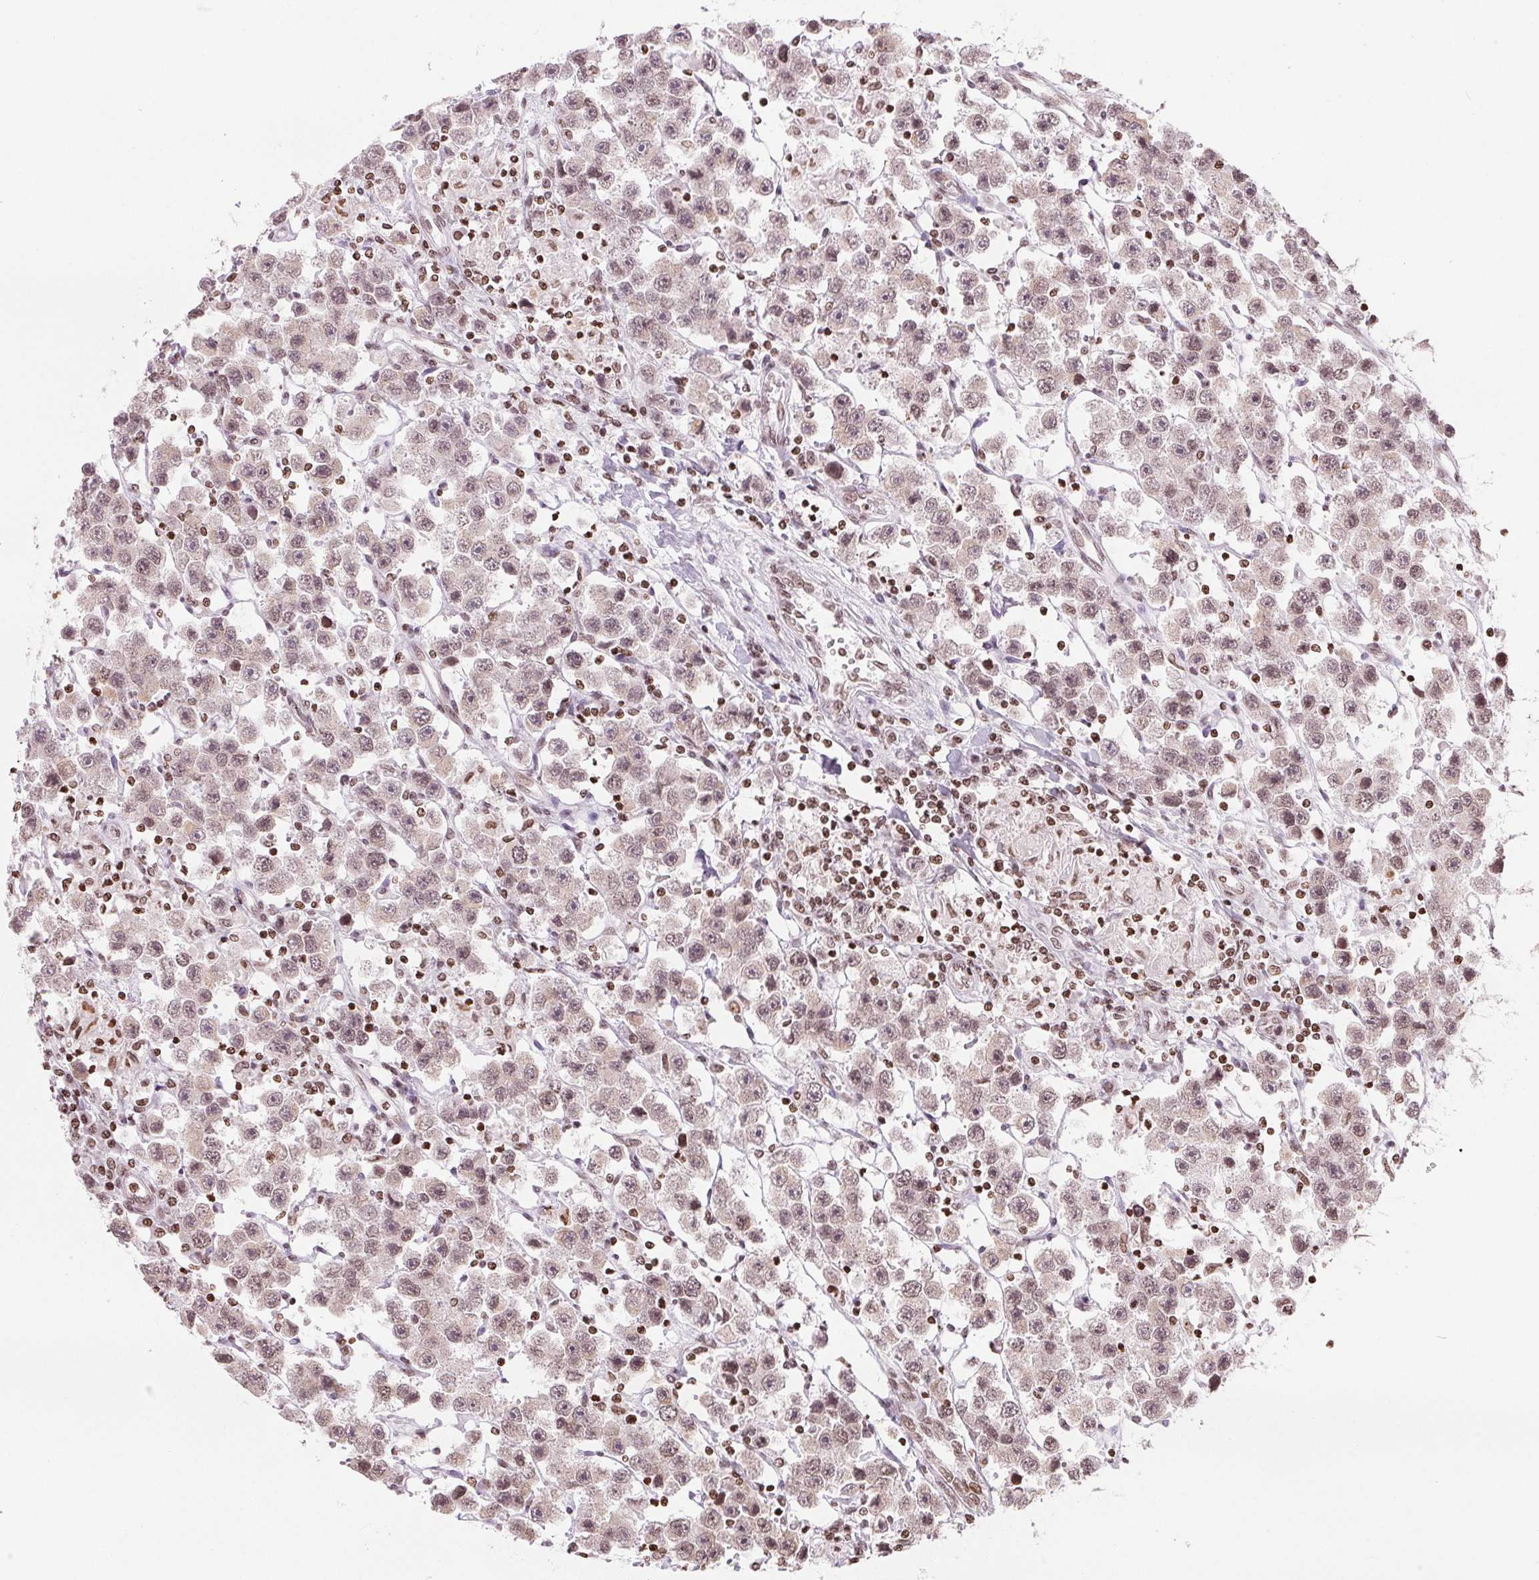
{"staining": {"intensity": "moderate", "quantity": ">75%", "location": "nuclear"}, "tissue": "testis cancer", "cell_type": "Tumor cells", "image_type": "cancer", "snomed": [{"axis": "morphology", "description": "Seminoma, NOS"}, {"axis": "topography", "description": "Testis"}], "caption": "Immunohistochemical staining of testis cancer (seminoma) shows medium levels of moderate nuclear protein positivity in approximately >75% of tumor cells.", "gene": "SMIM12", "patient": {"sex": "male", "age": 45}}